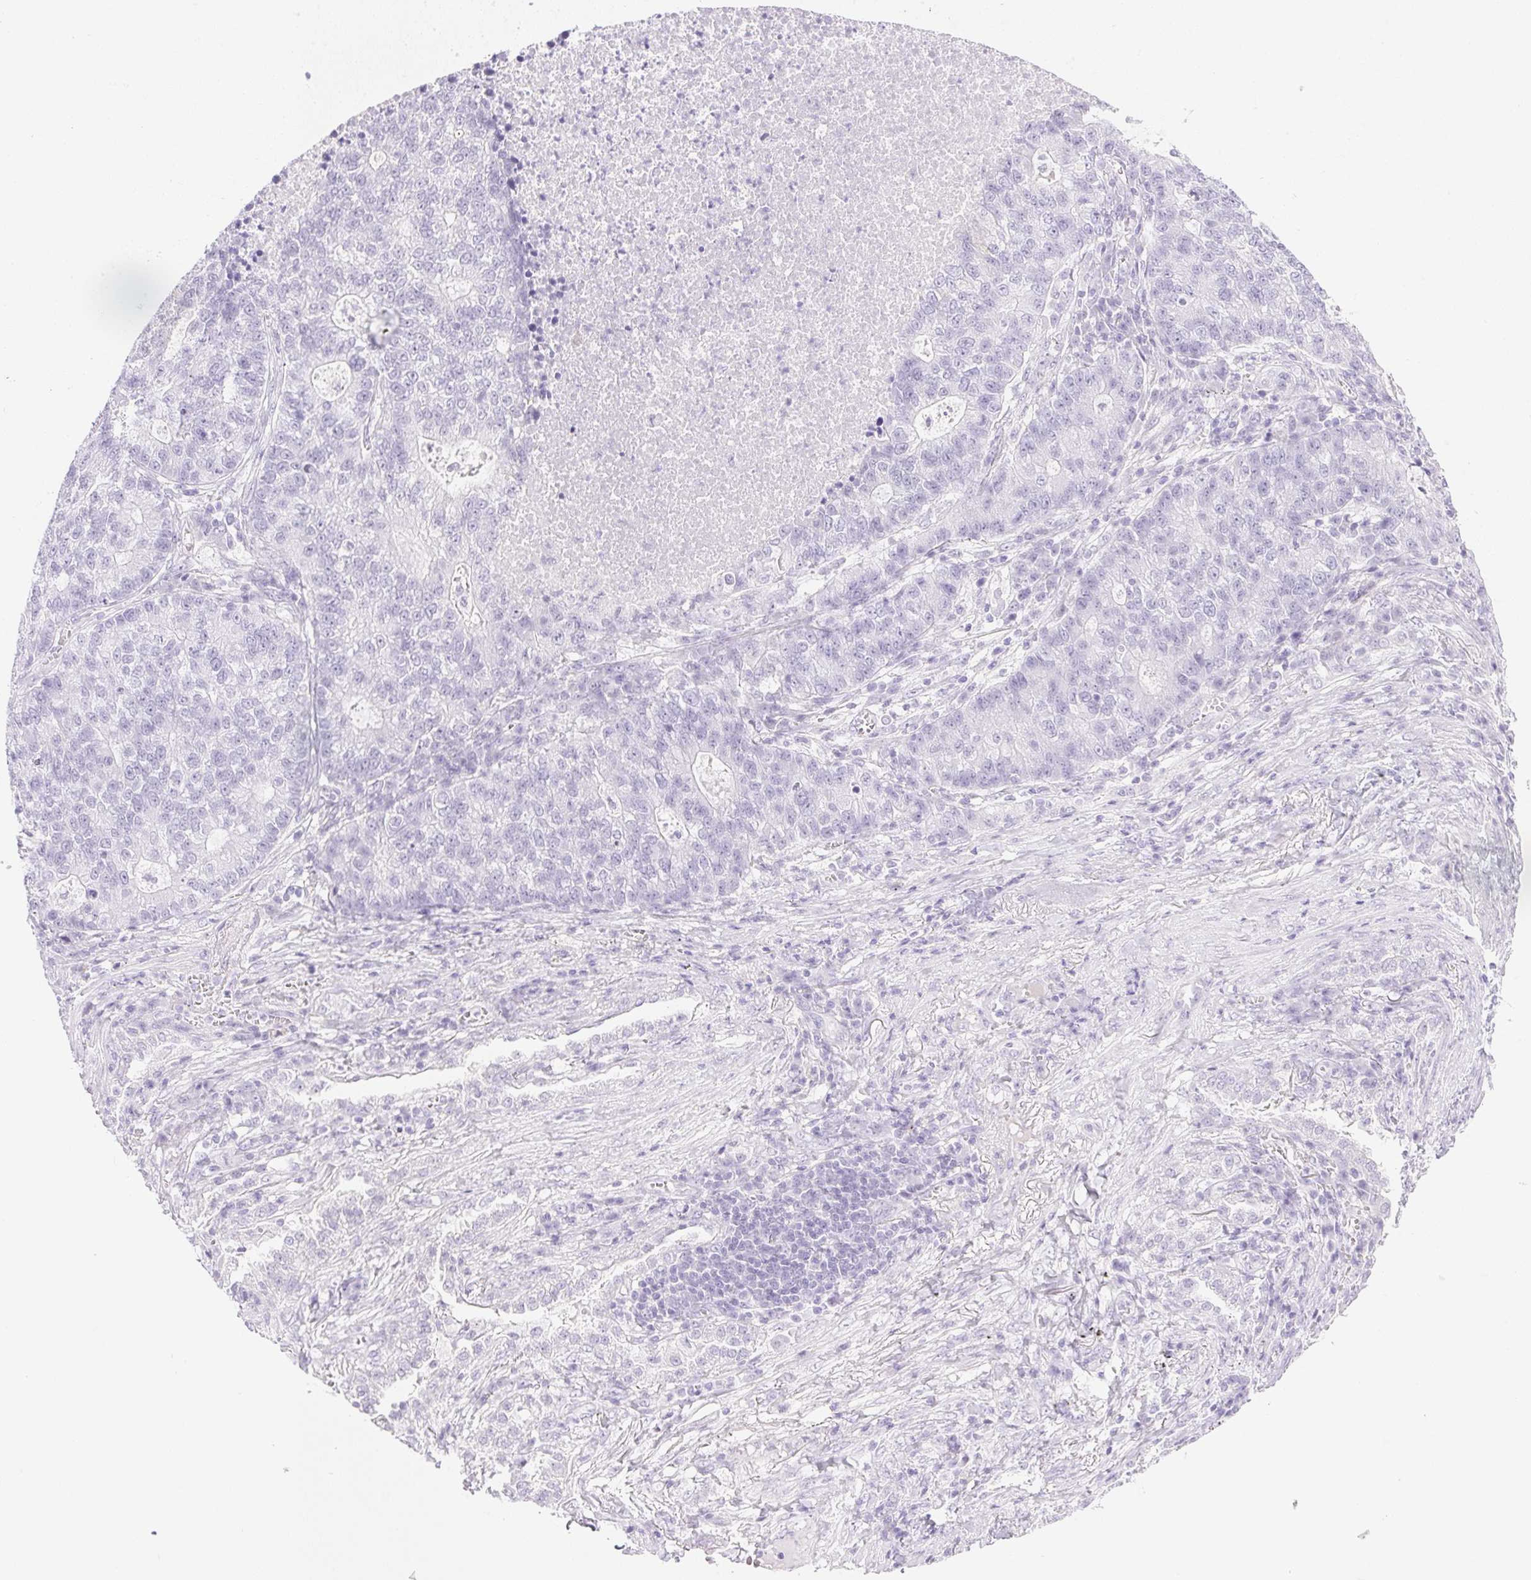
{"staining": {"intensity": "negative", "quantity": "none", "location": "none"}, "tissue": "lung cancer", "cell_type": "Tumor cells", "image_type": "cancer", "snomed": [{"axis": "morphology", "description": "Adenocarcinoma, NOS"}, {"axis": "topography", "description": "Lung"}], "caption": "The immunohistochemistry micrograph has no significant expression in tumor cells of lung cancer tissue.", "gene": "CPB1", "patient": {"sex": "male", "age": 57}}